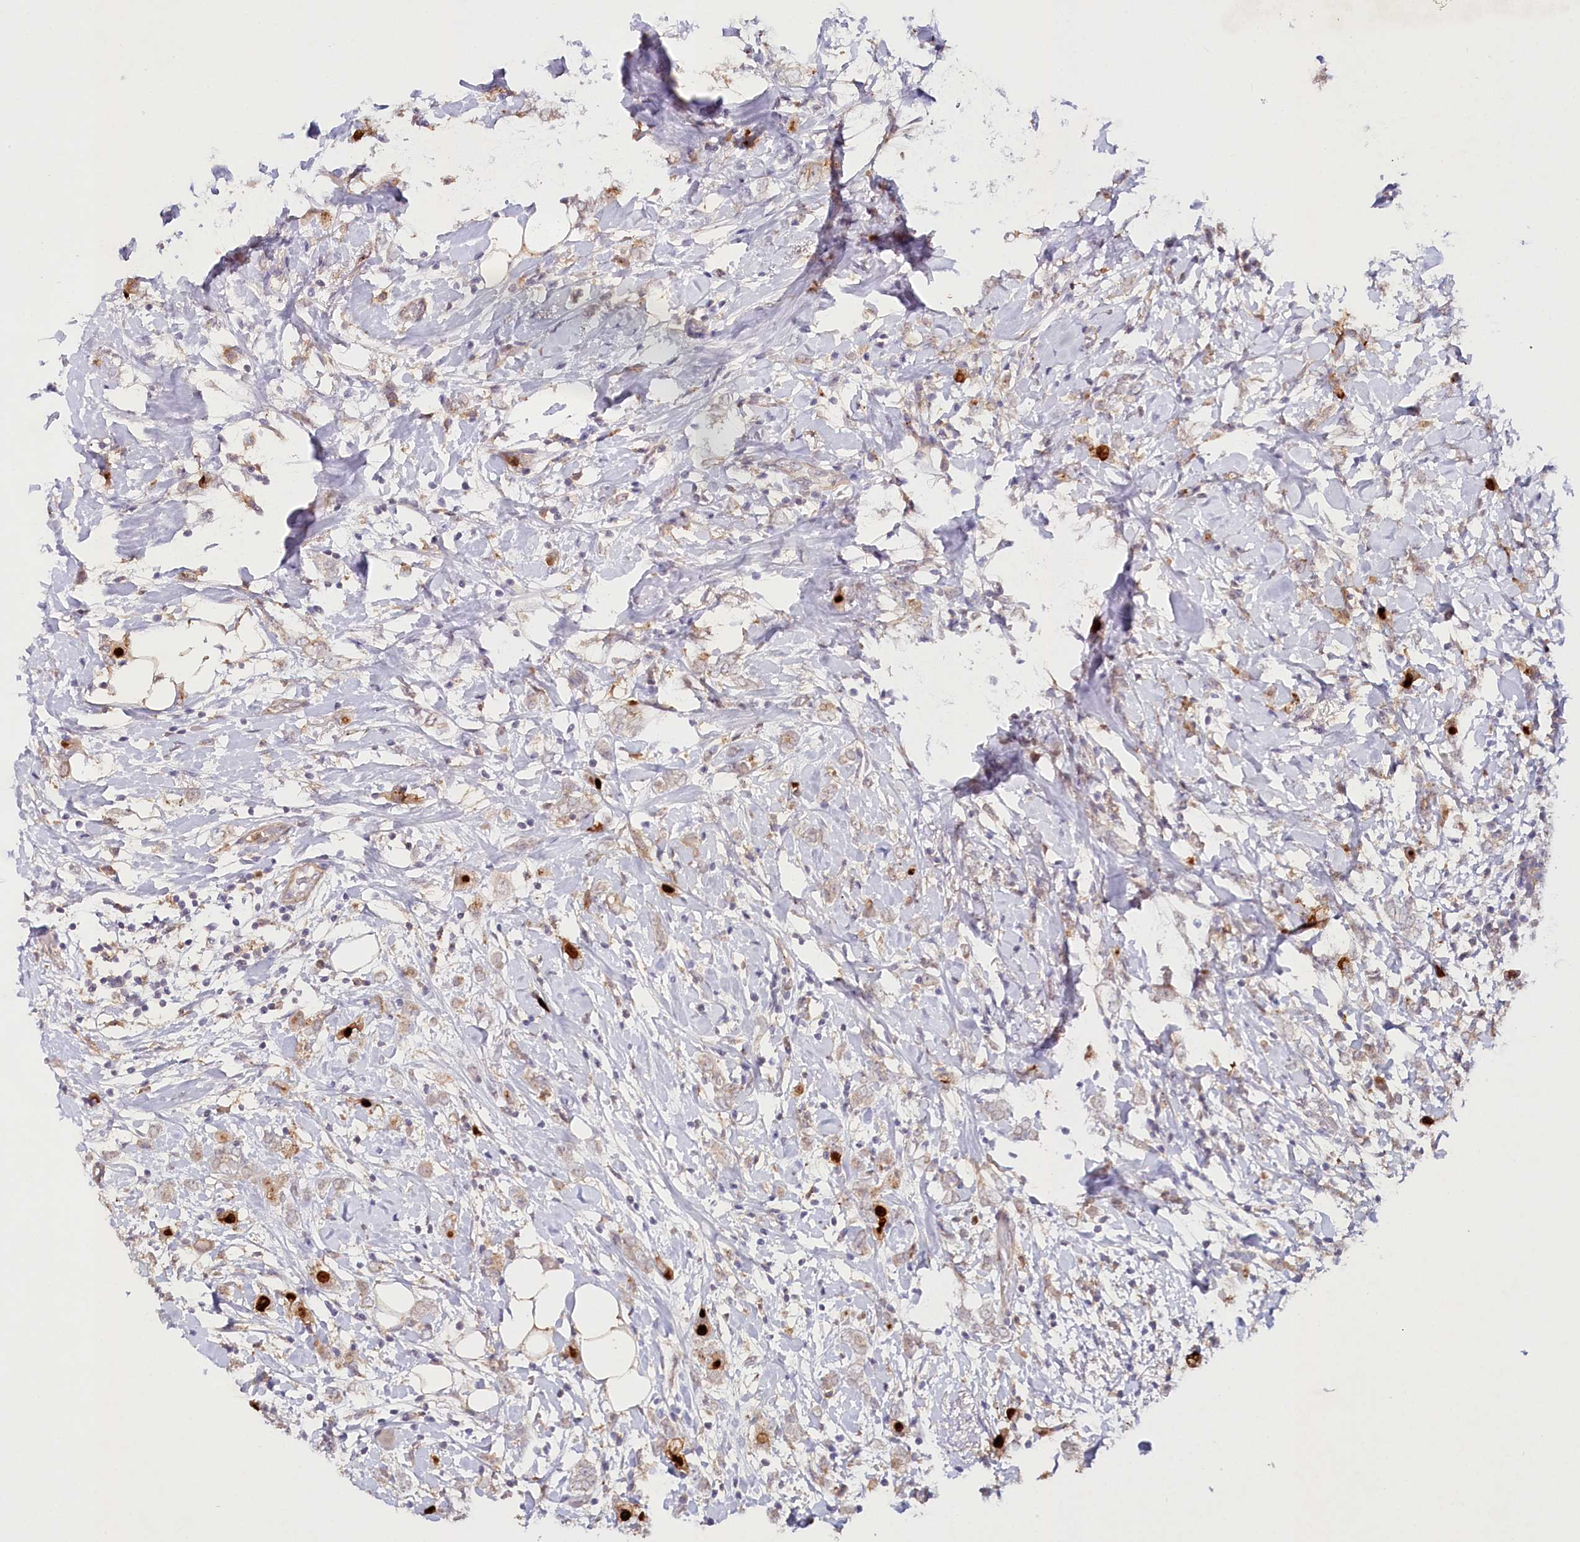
{"staining": {"intensity": "weak", "quantity": ">75%", "location": "cytoplasmic/membranous"}, "tissue": "breast cancer", "cell_type": "Tumor cells", "image_type": "cancer", "snomed": [{"axis": "morphology", "description": "Normal tissue, NOS"}, {"axis": "morphology", "description": "Lobular carcinoma"}, {"axis": "topography", "description": "Breast"}], "caption": "Protein positivity by immunohistochemistry (IHC) exhibits weak cytoplasmic/membranous positivity in approximately >75% of tumor cells in breast cancer (lobular carcinoma).", "gene": "ALDH3B1", "patient": {"sex": "female", "age": 47}}